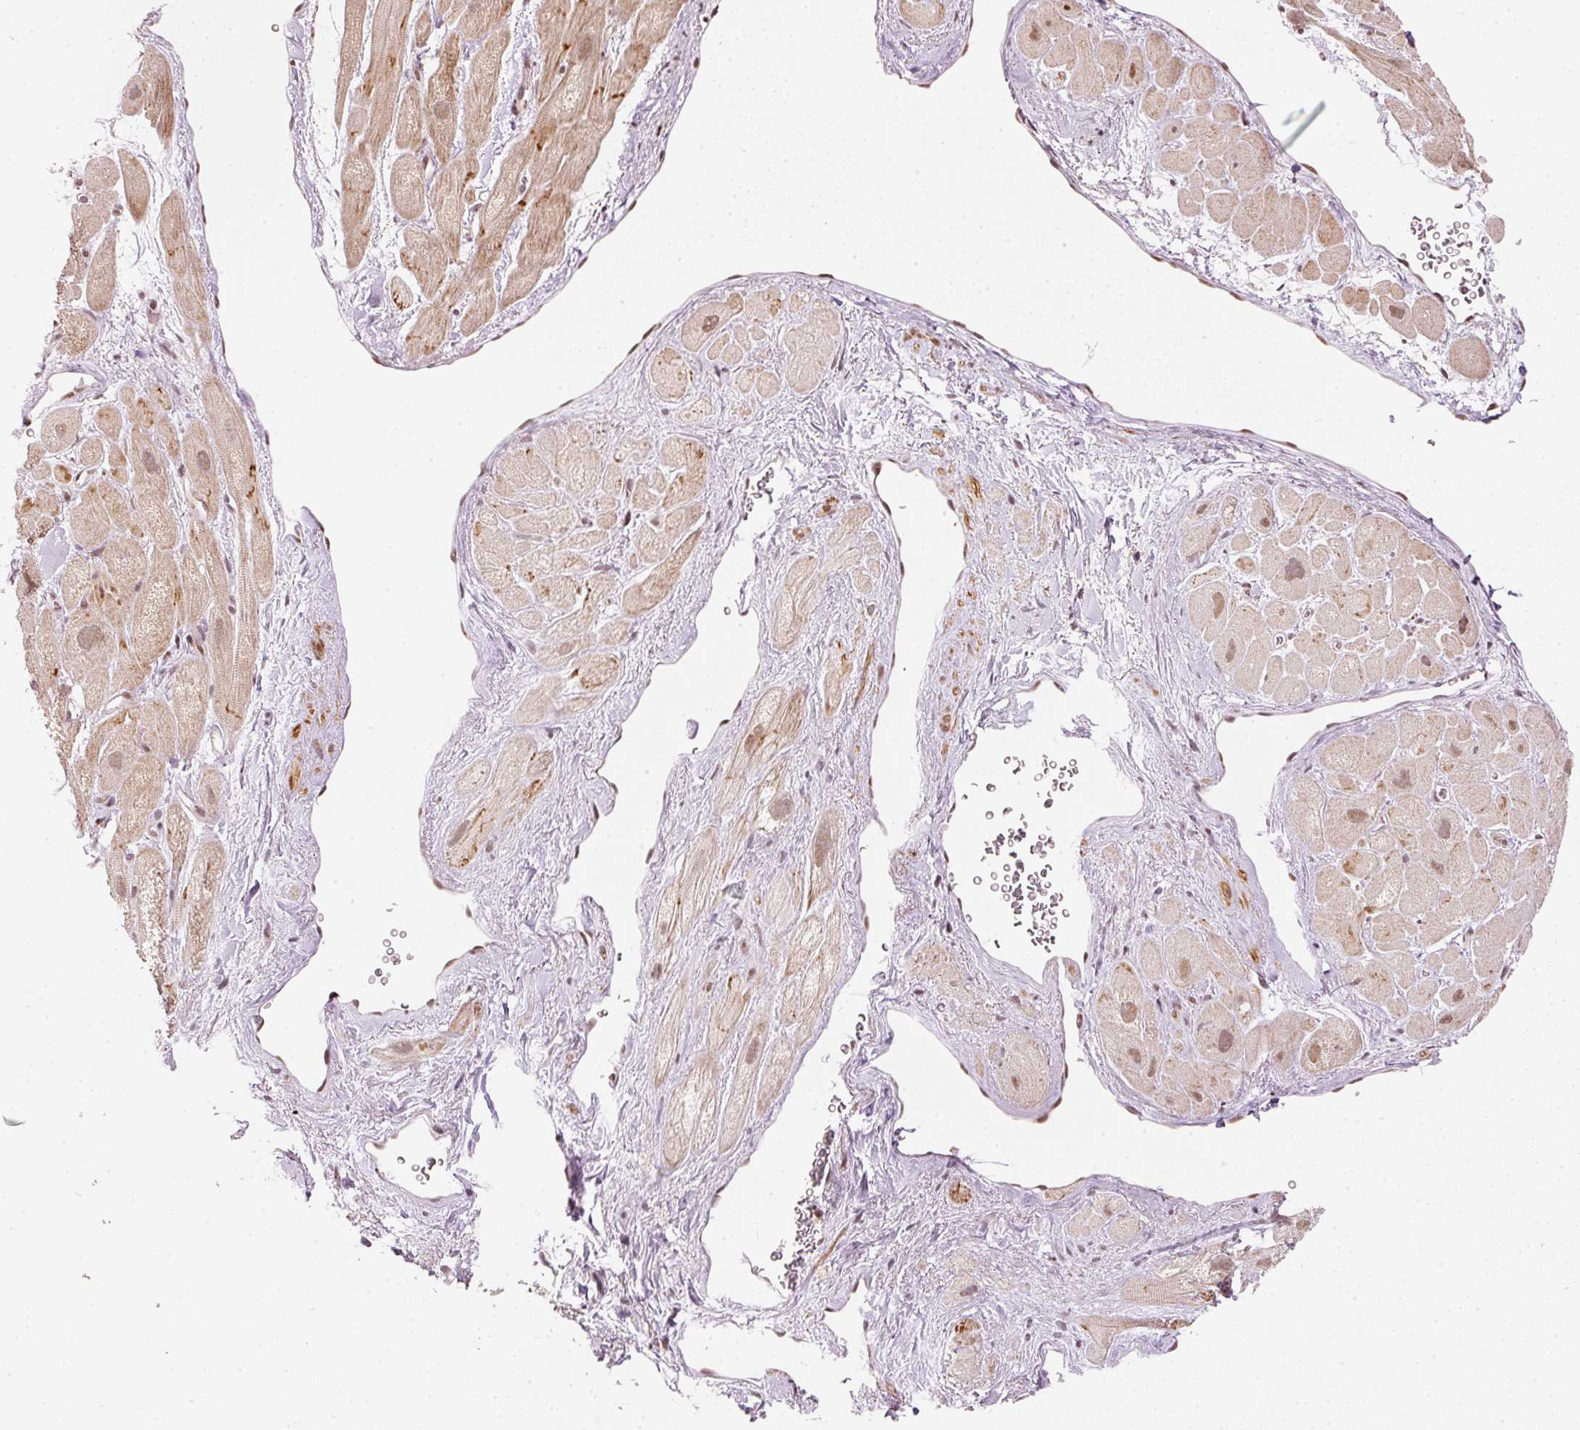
{"staining": {"intensity": "moderate", "quantity": "25%-75%", "location": "cytoplasmic/membranous,nuclear"}, "tissue": "heart muscle", "cell_type": "Cardiomyocytes", "image_type": "normal", "snomed": [{"axis": "morphology", "description": "Normal tissue, NOS"}, {"axis": "topography", "description": "Heart"}], "caption": "An IHC photomicrograph of unremarkable tissue is shown. Protein staining in brown labels moderate cytoplasmic/membranous,nuclear positivity in heart muscle within cardiomyocytes. Immunohistochemistry (ihc) stains the protein of interest in brown and the nuclei are stained blue.", "gene": "THOC6", "patient": {"sex": "male", "age": 49}}